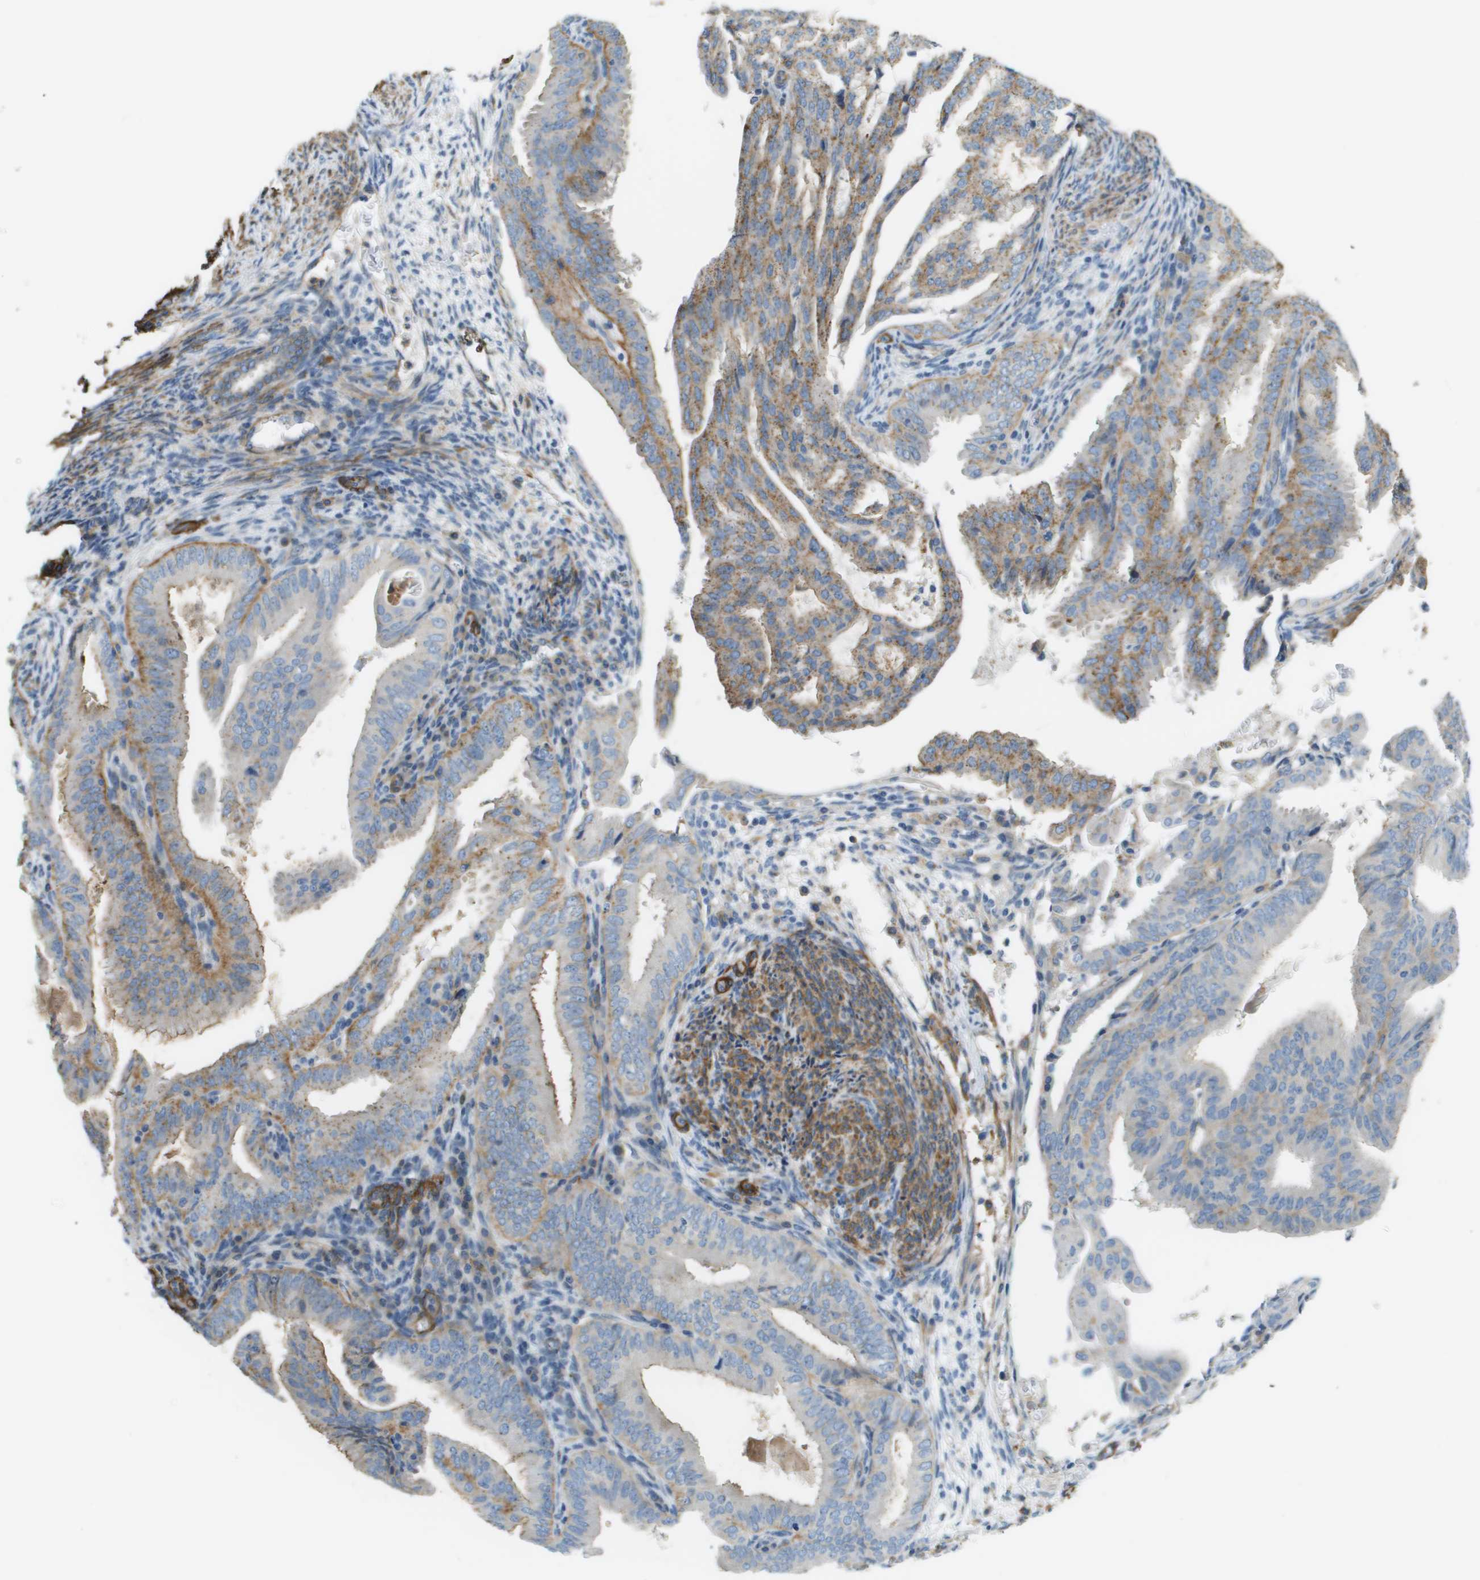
{"staining": {"intensity": "weak", "quantity": "25%-75%", "location": "cytoplasmic/membranous"}, "tissue": "endometrial cancer", "cell_type": "Tumor cells", "image_type": "cancer", "snomed": [{"axis": "morphology", "description": "Adenocarcinoma, NOS"}, {"axis": "topography", "description": "Endometrium"}], "caption": "Protein analysis of endometrial cancer tissue displays weak cytoplasmic/membranous staining in approximately 25%-75% of tumor cells.", "gene": "MYH11", "patient": {"sex": "female", "age": 58}}